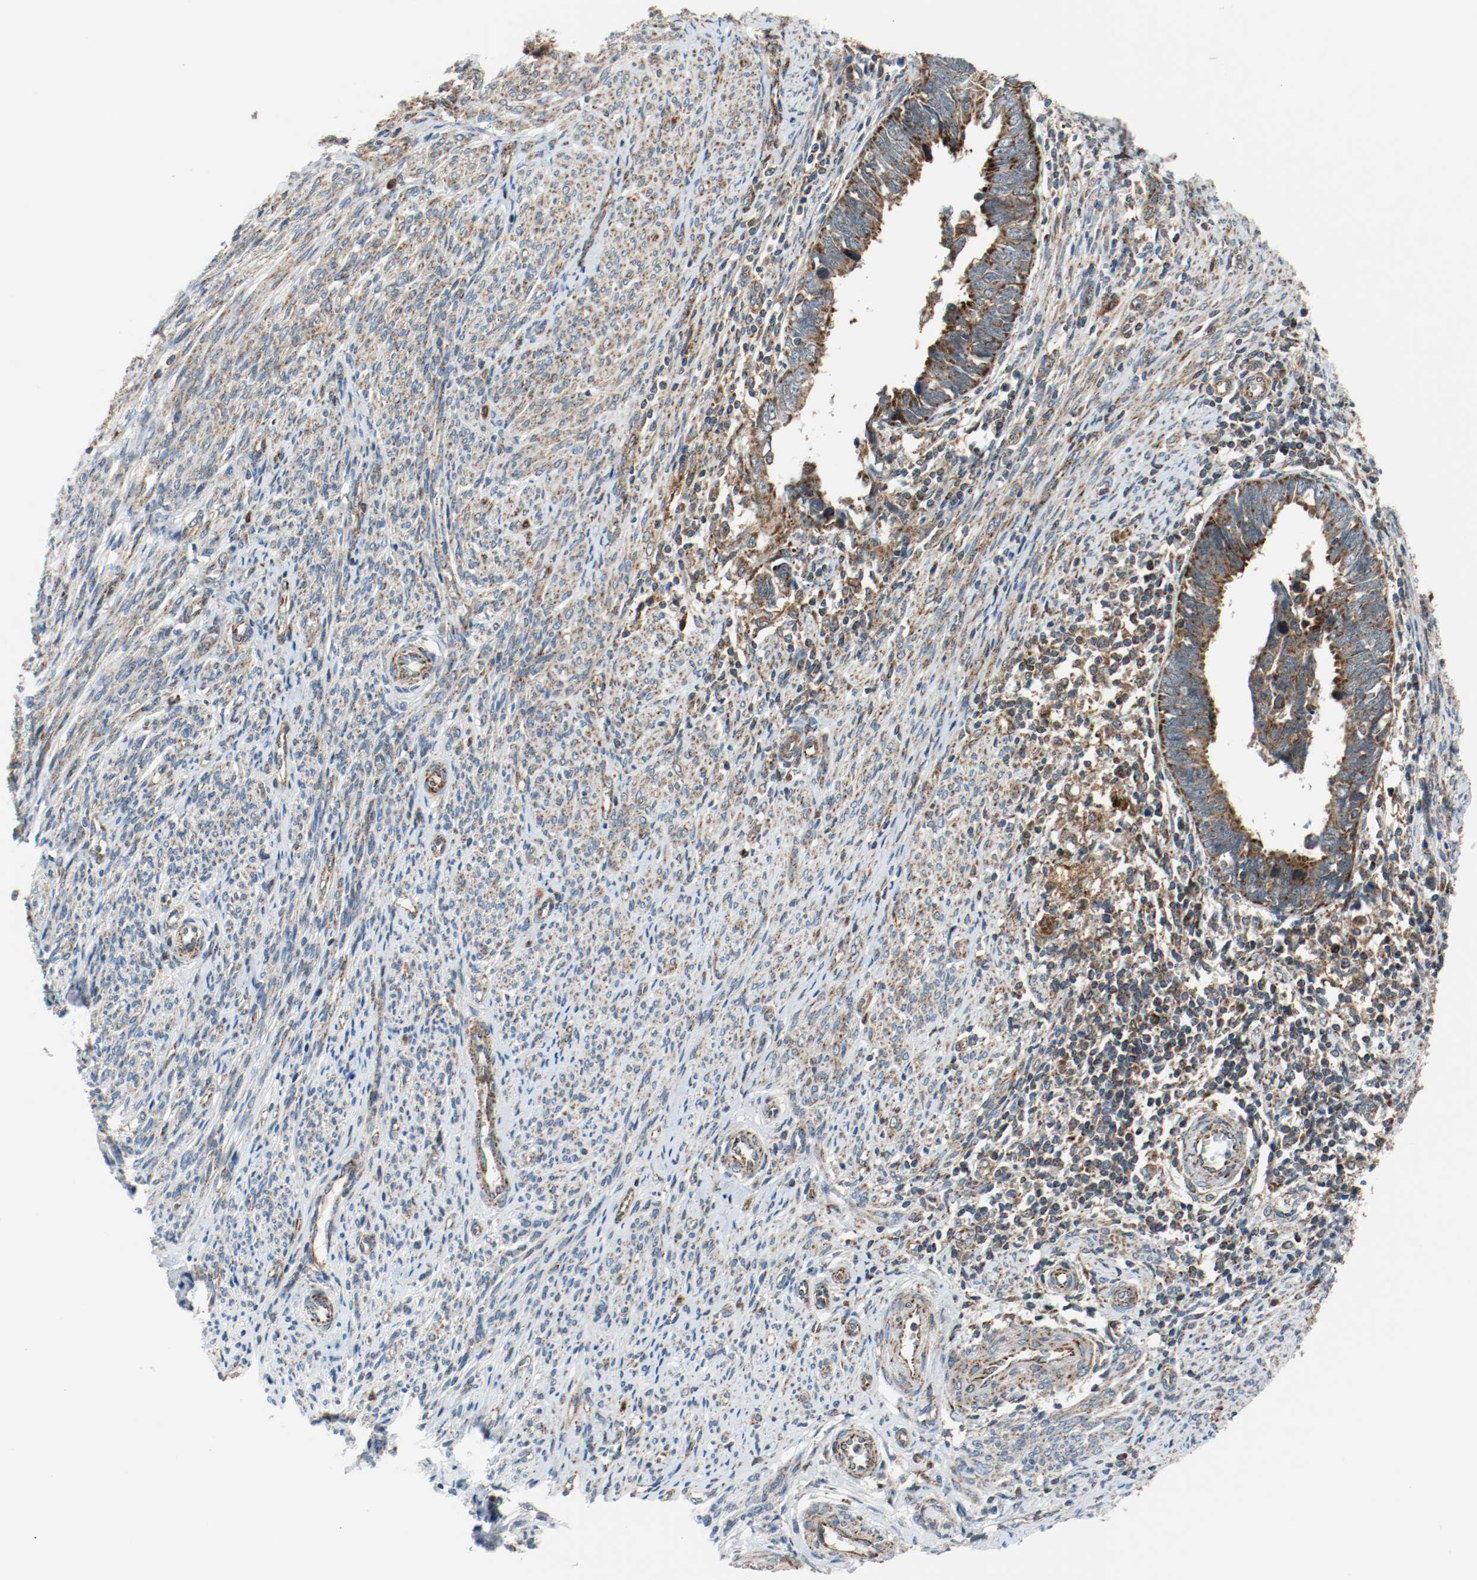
{"staining": {"intensity": "strong", "quantity": ">75%", "location": "cytoplasmic/membranous"}, "tissue": "endometrial cancer", "cell_type": "Tumor cells", "image_type": "cancer", "snomed": [{"axis": "morphology", "description": "Adenocarcinoma, NOS"}, {"axis": "topography", "description": "Endometrium"}], "caption": "Immunohistochemical staining of endometrial cancer (adenocarcinoma) displays high levels of strong cytoplasmic/membranous protein positivity in approximately >75% of tumor cells. Nuclei are stained in blue.", "gene": "TXNRD1", "patient": {"sex": "female", "age": 75}}